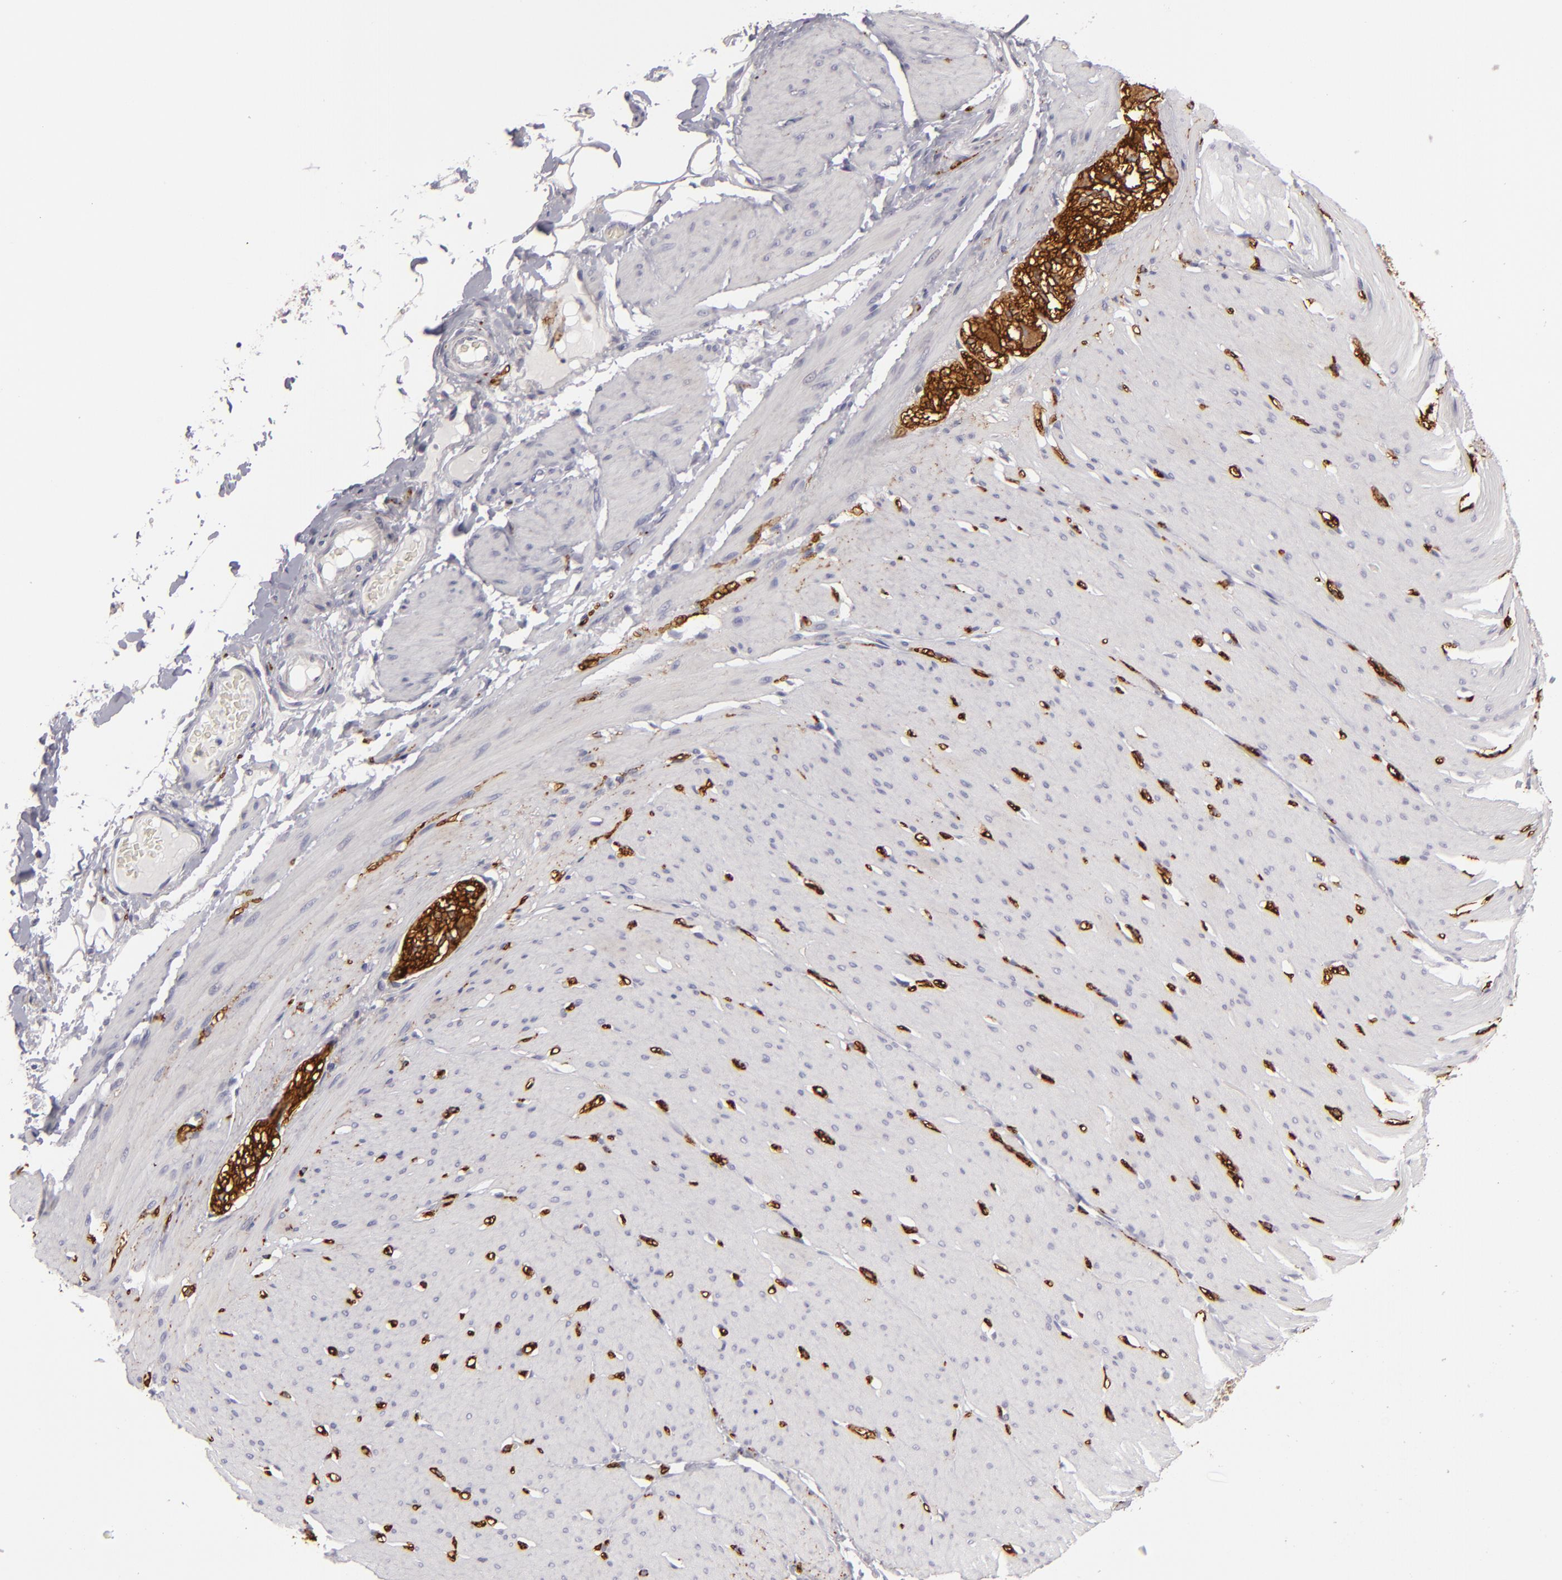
{"staining": {"intensity": "negative", "quantity": "none", "location": "none"}, "tissue": "smooth muscle", "cell_type": "Smooth muscle cells", "image_type": "normal", "snomed": [{"axis": "morphology", "description": "Normal tissue, NOS"}, {"axis": "topography", "description": "Smooth muscle"}, {"axis": "topography", "description": "Colon"}], "caption": "DAB (3,3'-diaminobenzidine) immunohistochemical staining of normal smooth muscle demonstrates no significant expression in smooth muscle cells. (Stains: DAB immunohistochemistry (IHC) with hematoxylin counter stain, Microscopy: brightfield microscopy at high magnification).", "gene": "ALCAM", "patient": {"sex": "male", "age": 67}}